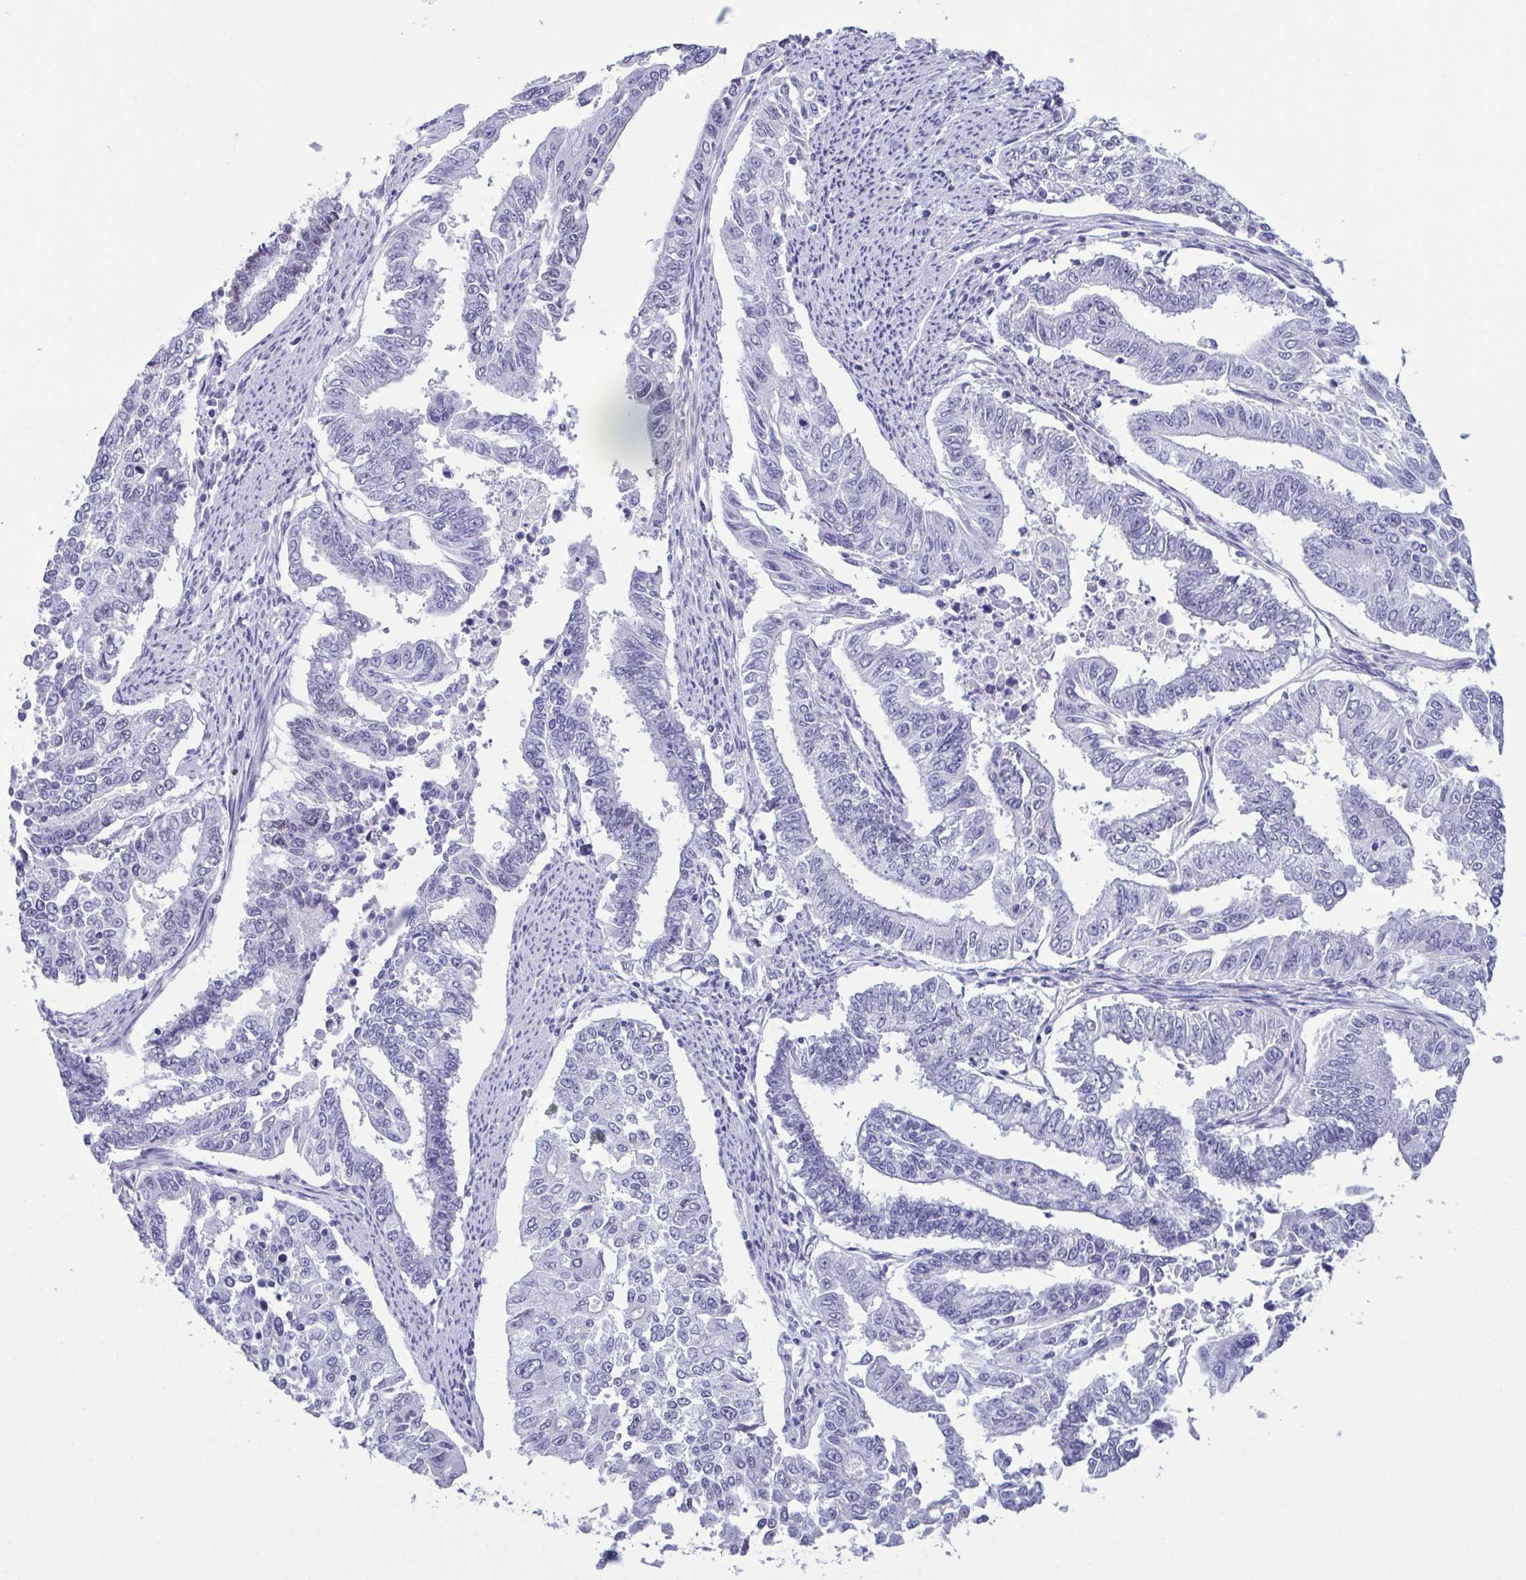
{"staining": {"intensity": "negative", "quantity": "none", "location": "none"}, "tissue": "endometrial cancer", "cell_type": "Tumor cells", "image_type": "cancer", "snomed": [{"axis": "morphology", "description": "Adenocarcinoma, NOS"}, {"axis": "topography", "description": "Uterus"}], "caption": "Tumor cells show no significant protein expression in endometrial adenocarcinoma. The staining was performed using DAB to visualize the protein expression in brown, while the nuclei were stained in blue with hematoxylin (Magnification: 20x).", "gene": "SUGP2", "patient": {"sex": "female", "age": 59}}